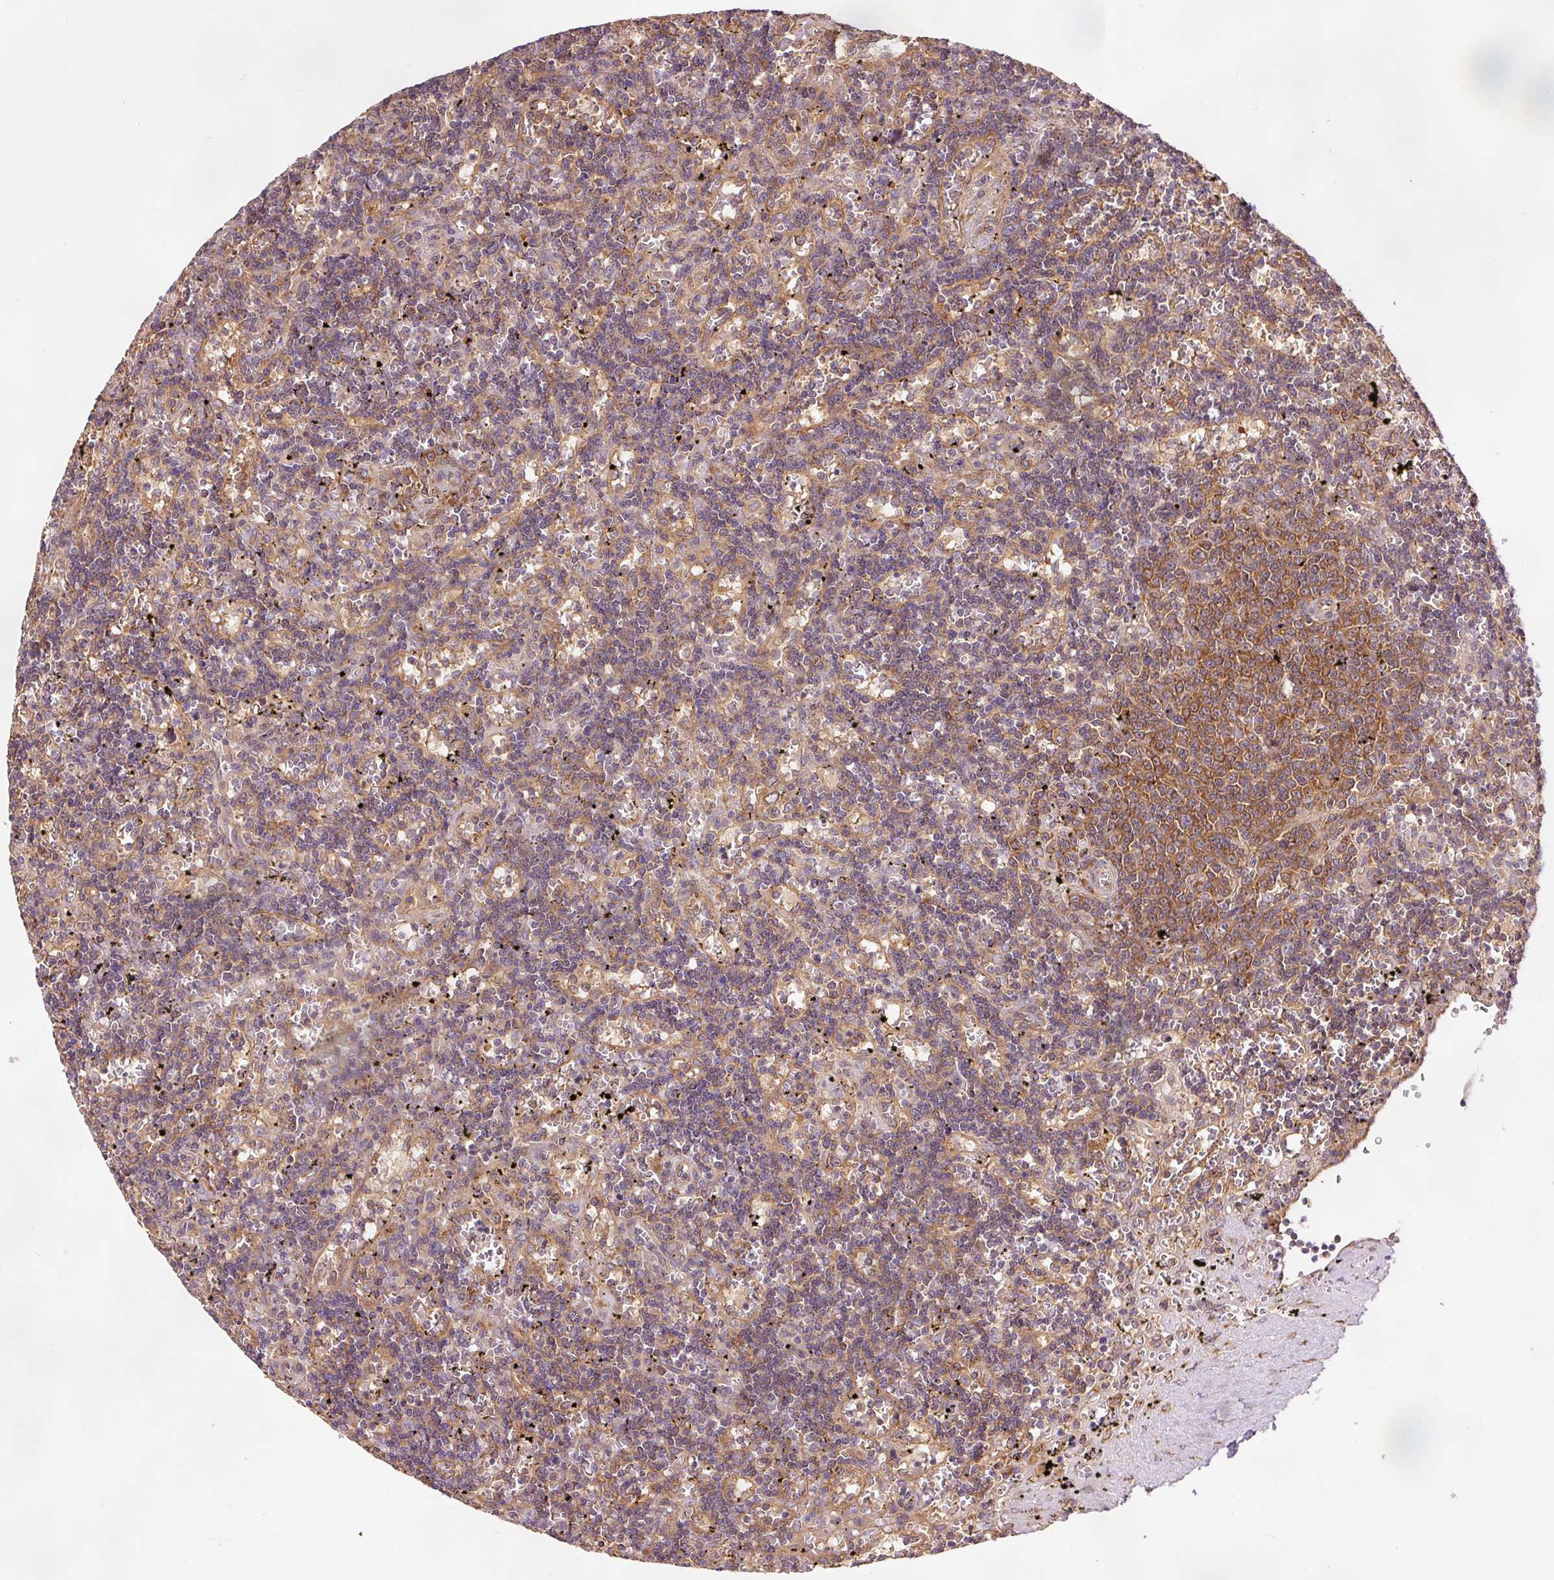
{"staining": {"intensity": "moderate", "quantity": "<25%", "location": "cytoplasmic/membranous"}, "tissue": "lymphoma", "cell_type": "Tumor cells", "image_type": "cancer", "snomed": [{"axis": "morphology", "description": "Malignant lymphoma, non-Hodgkin's type, Low grade"}, {"axis": "topography", "description": "Spleen"}], "caption": "Brown immunohistochemical staining in human low-grade malignant lymphoma, non-Hodgkin's type reveals moderate cytoplasmic/membranous expression in about <25% of tumor cells.", "gene": "PDAP1", "patient": {"sex": "male", "age": 60}}